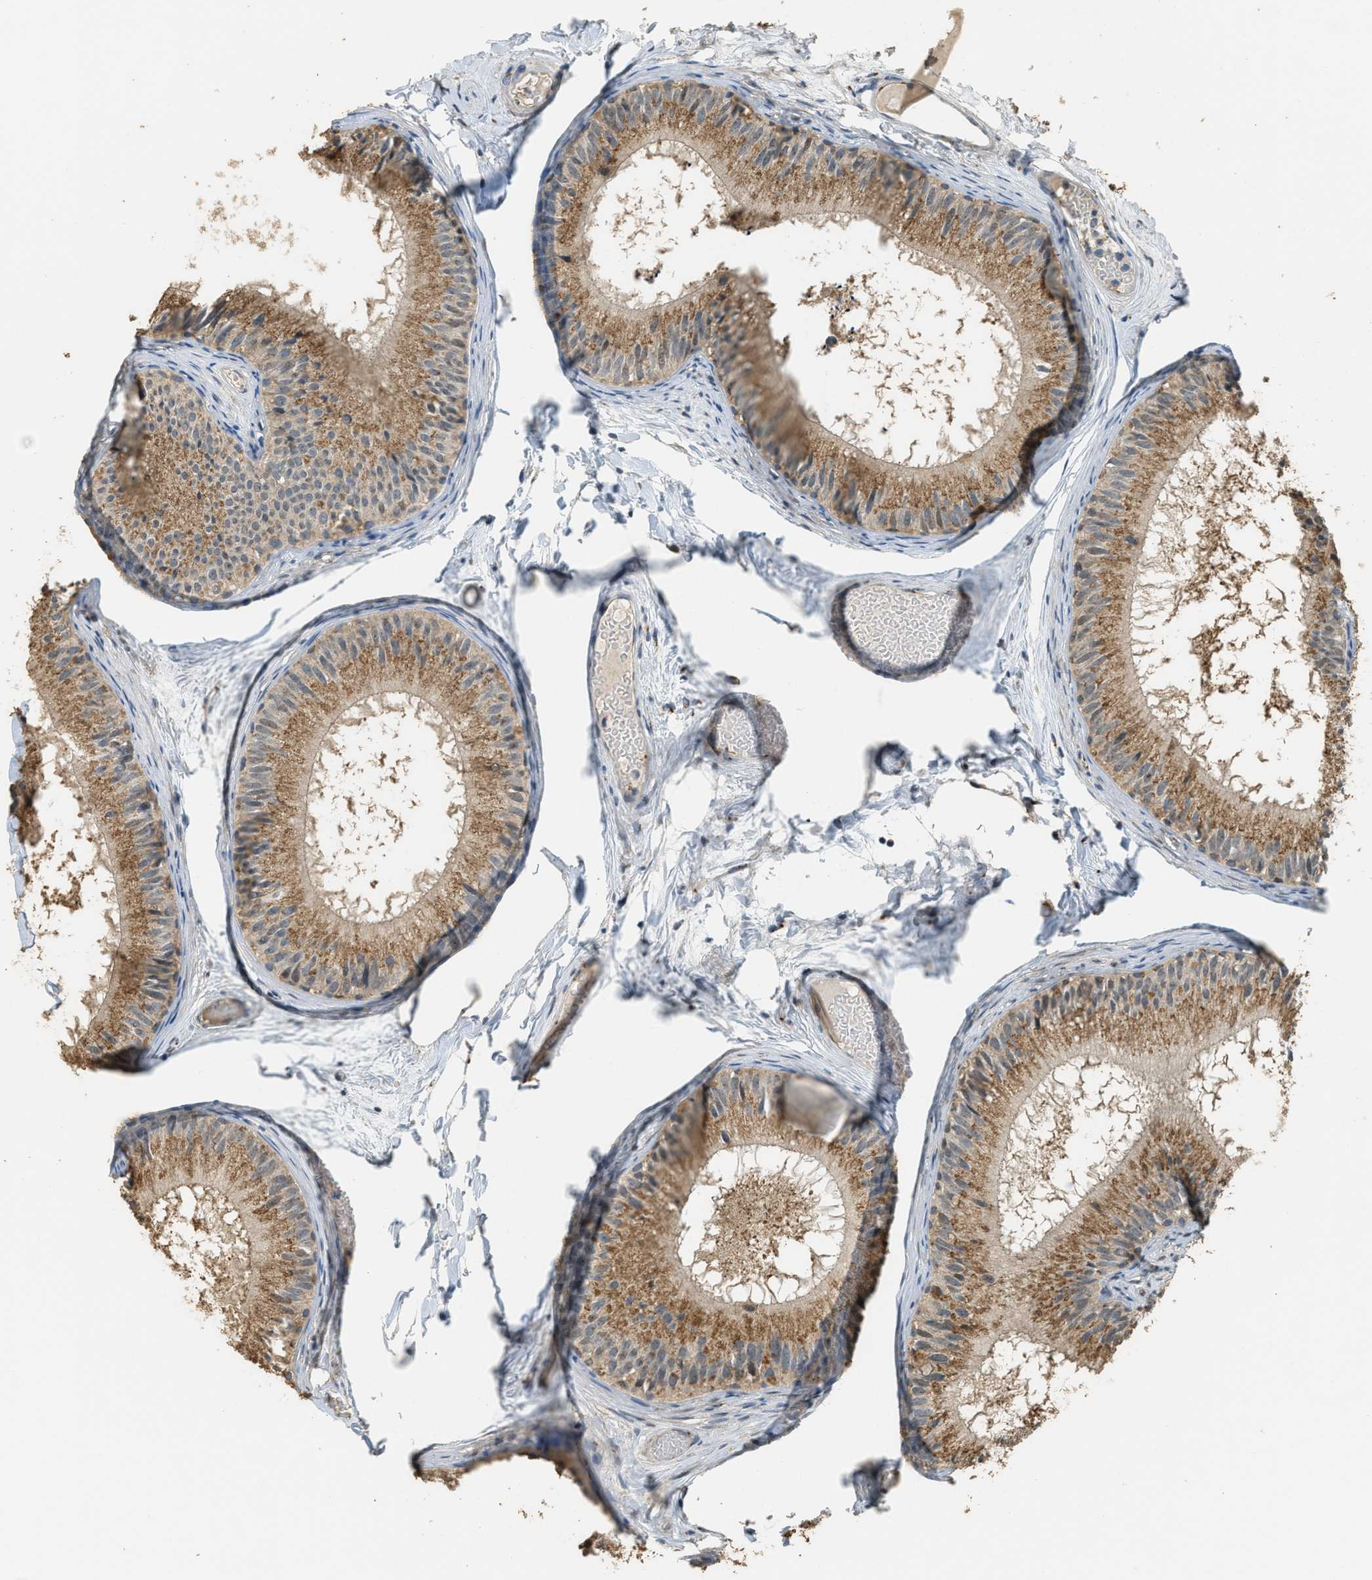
{"staining": {"intensity": "moderate", "quantity": ">75%", "location": "cytoplasmic/membranous"}, "tissue": "epididymis", "cell_type": "Glandular cells", "image_type": "normal", "snomed": [{"axis": "morphology", "description": "Normal tissue, NOS"}, {"axis": "topography", "description": "Epididymis"}], "caption": "The photomicrograph reveals a brown stain indicating the presence of a protein in the cytoplasmic/membranous of glandular cells in epididymis.", "gene": "IPO7", "patient": {"sex": "male", "age": 46}}